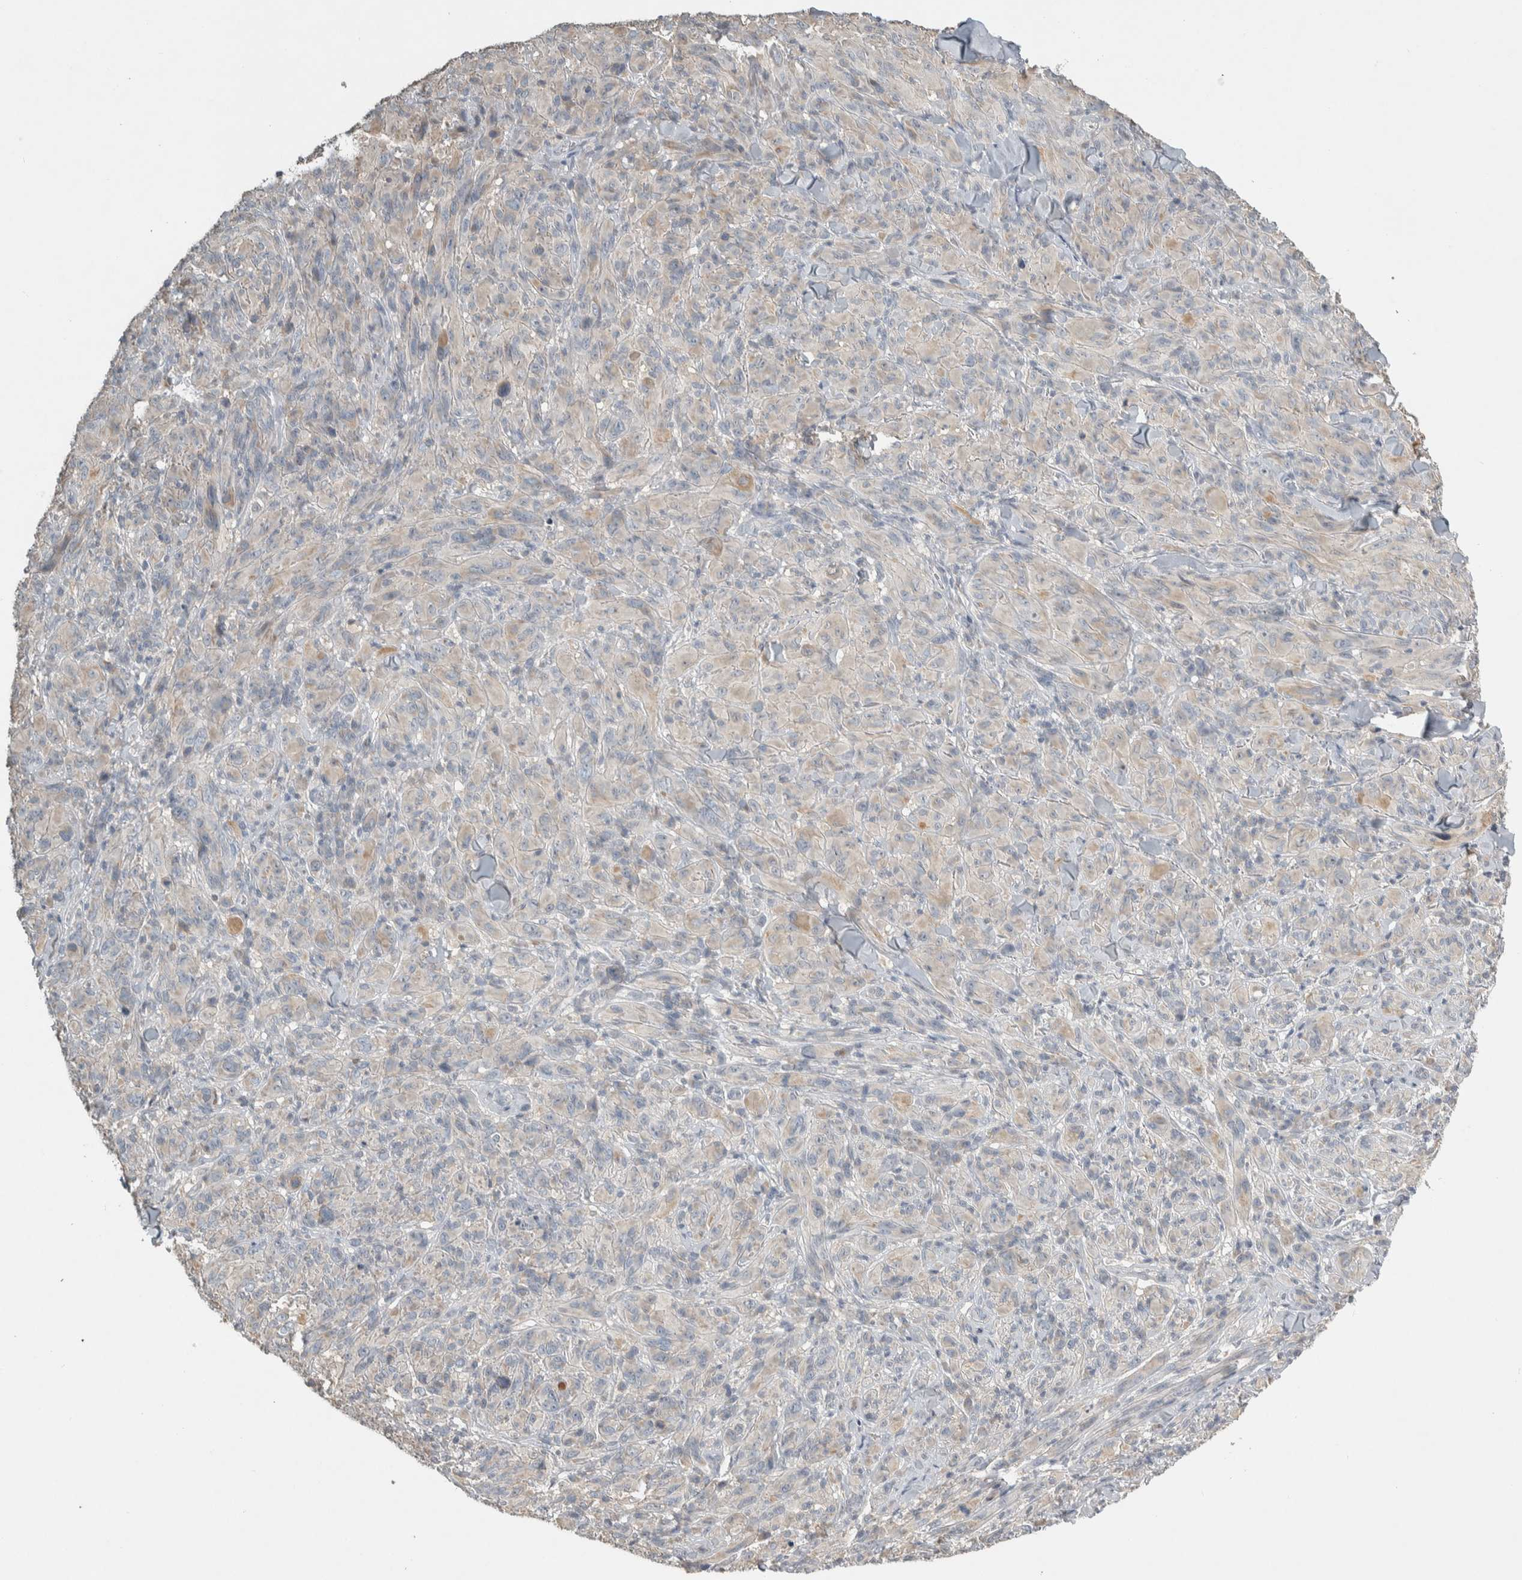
{"staining": {"intensity": "negative", "quantity": "none", "location": "none"}, "tissue": "melanoma", "cell_type": "Tumor cells", "image_type": "cancer", "snomed": [{"axis": "morphology", "description": "Malignant melanoma, NOS"}, {"axis": "topography", "description": "Skin of head"}], "caption": "Tumor cells are negative for protein expression in human malignant melanoma.", "gene": "EIF3H", "patient": {"sex": "male", "age": 96}}